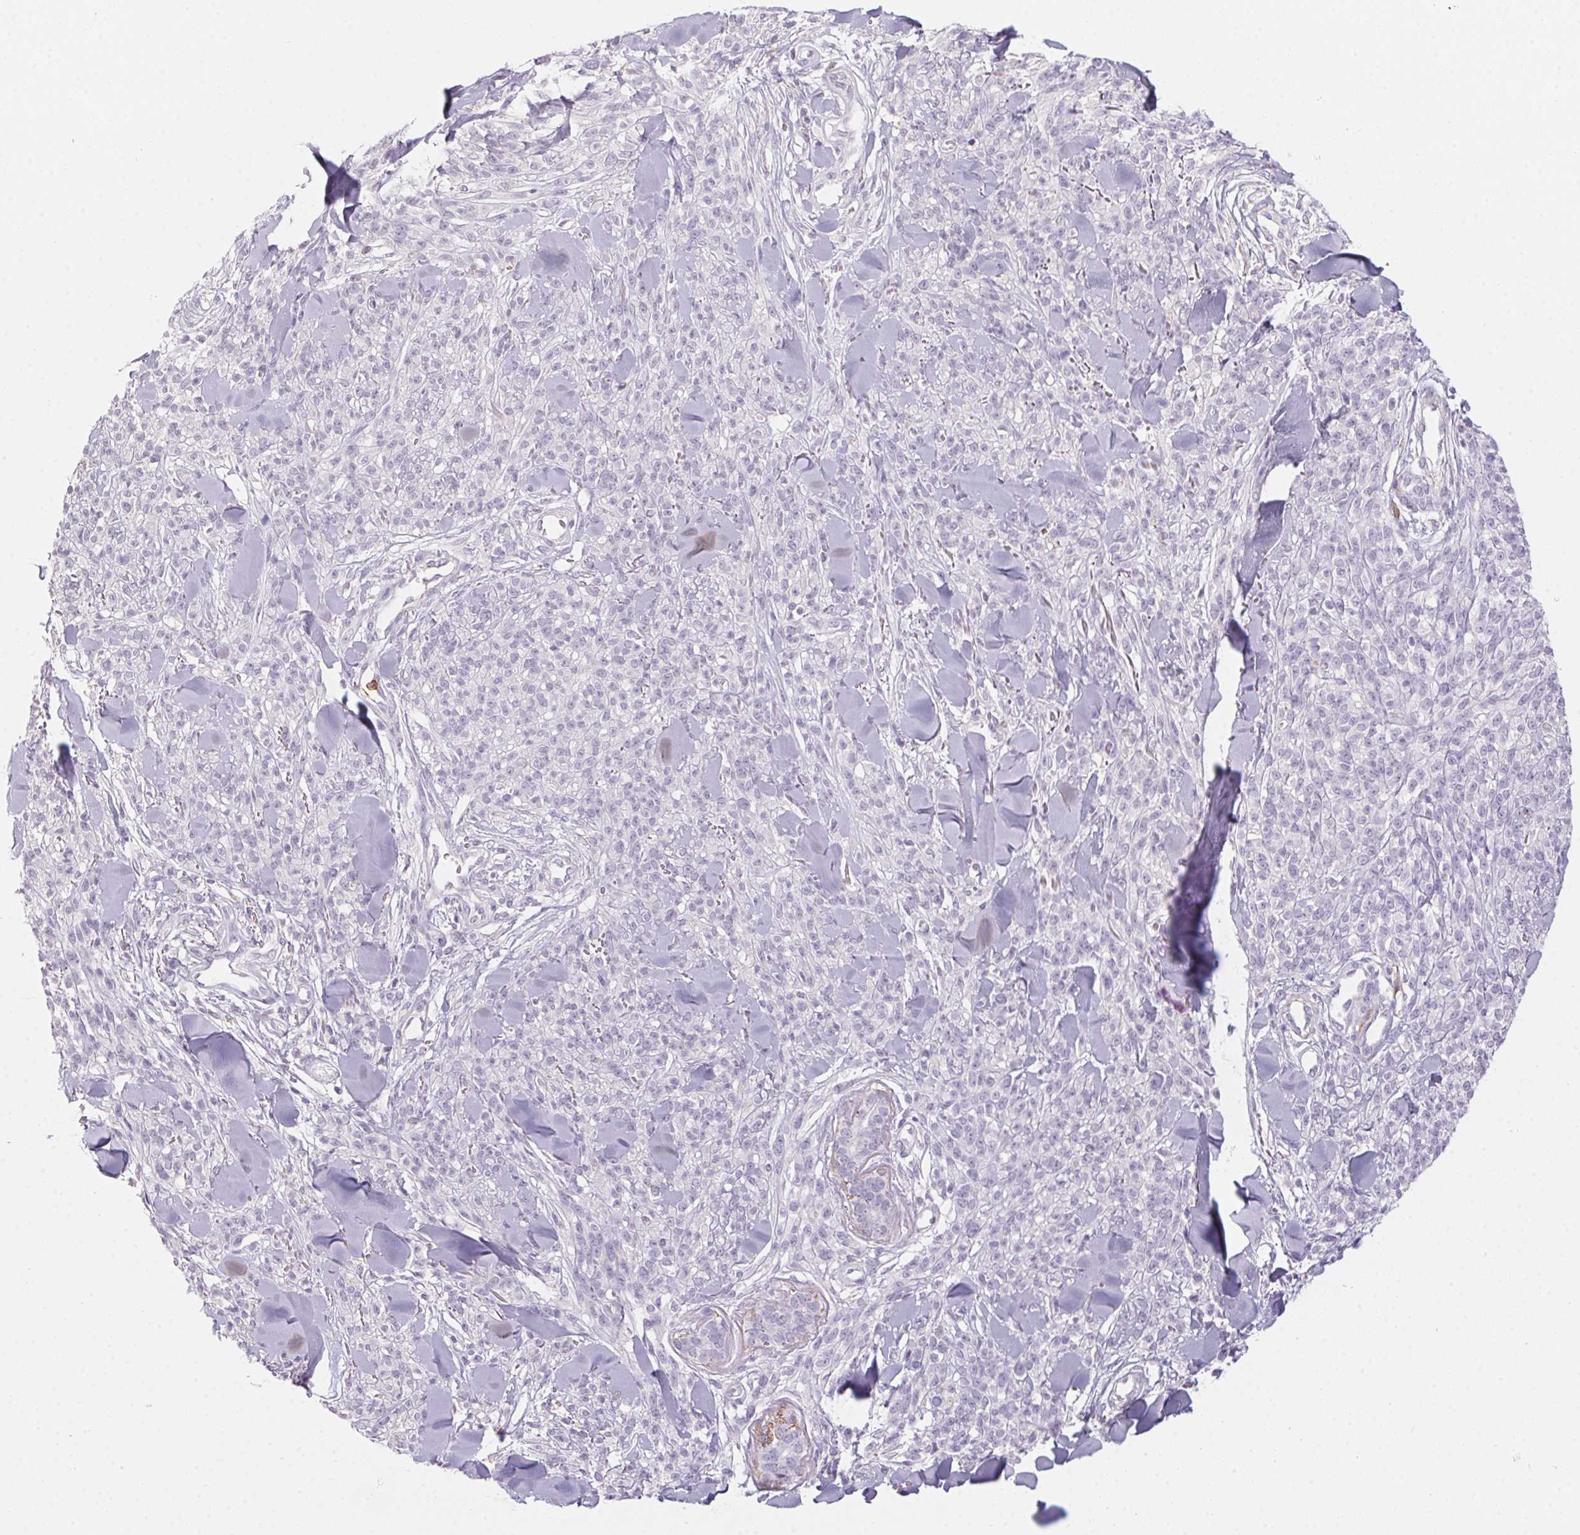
{"staining": {"intensity": "negative", "quantity": "none", "location": "none"}, "tissue": "melanoma", "cell_type": "Tumor cells", "image_type": "cancer", "snomed": [{"axis": "morphology", "description": "Malignant melanoma, NOS"}, {"axis": "topography", "description": "Skin"}, {"axis": "topography", "description": "Skin of trunk"}], "caption": "Immunohistochemistry micrograph of melanoma stained for a protein (brown), which displays no positivity in tumor cells. (Brightfield microscopy of DAB immunohistochemistry at high magnification).", "gene": "PRPH", "patient": {"sex": "male", "age": 74}}